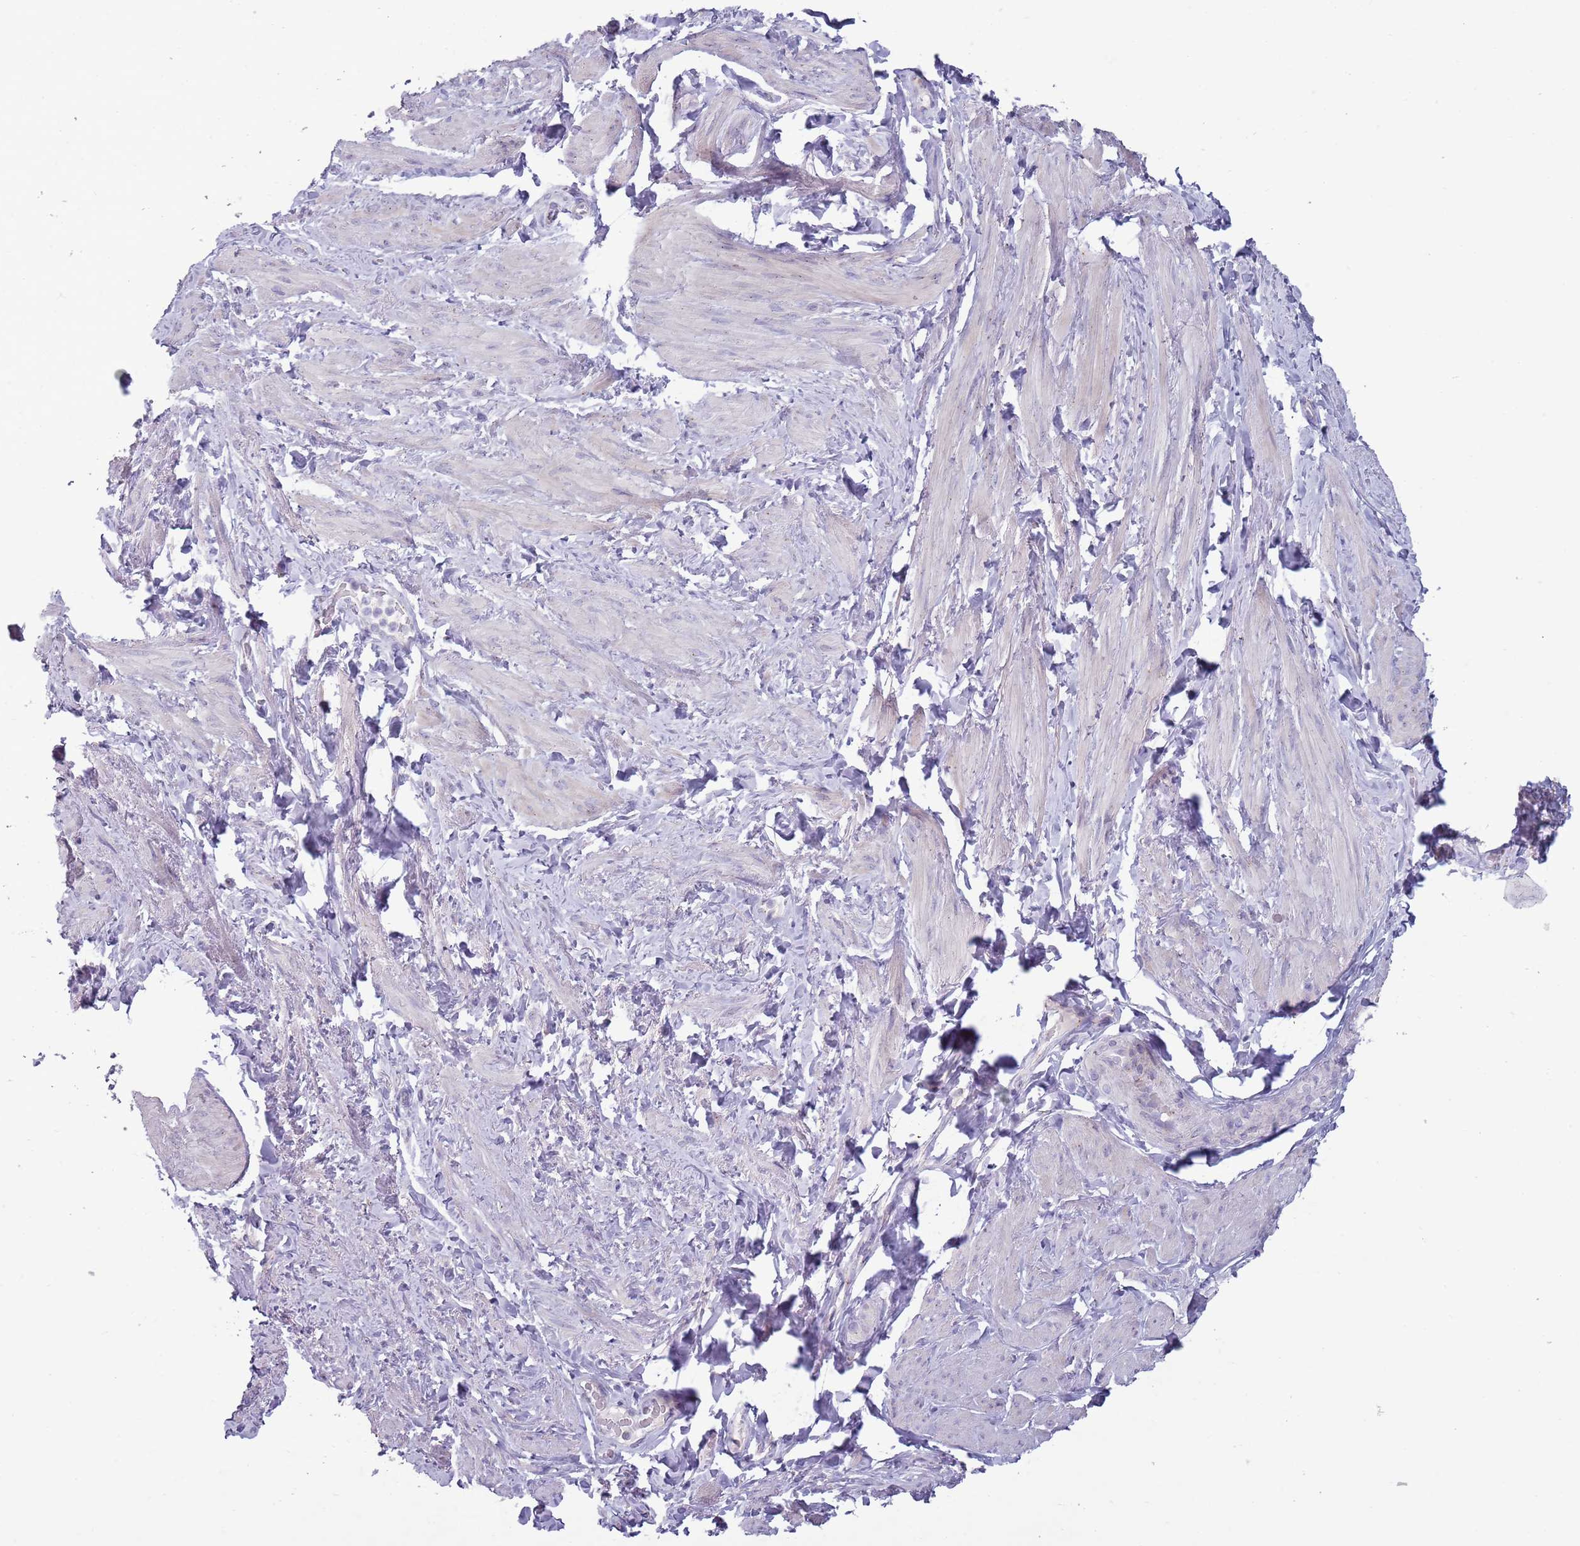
{"staining": {"intensity": "negative", "quantity": "none", "location": "none"}, "tissue": "smooth muscle", "cell_type": "Smooth muscle cells", "image_type": "normal", "snomed": [{"axis": "morphology", "description": "Normal tissue, NOS"}, {"axis": "topography", "description": "Smooth muscle"}, {"axis": "topography", "description": "Peripheral nerve tissue"}], "caption": "IHC image of unremarkable human smooth muscle stained for a protein (brown), which reveals no positivity in smooth muscle cells.", "gene": "LTB", "patient": {"sex": "male", "age": 69}}